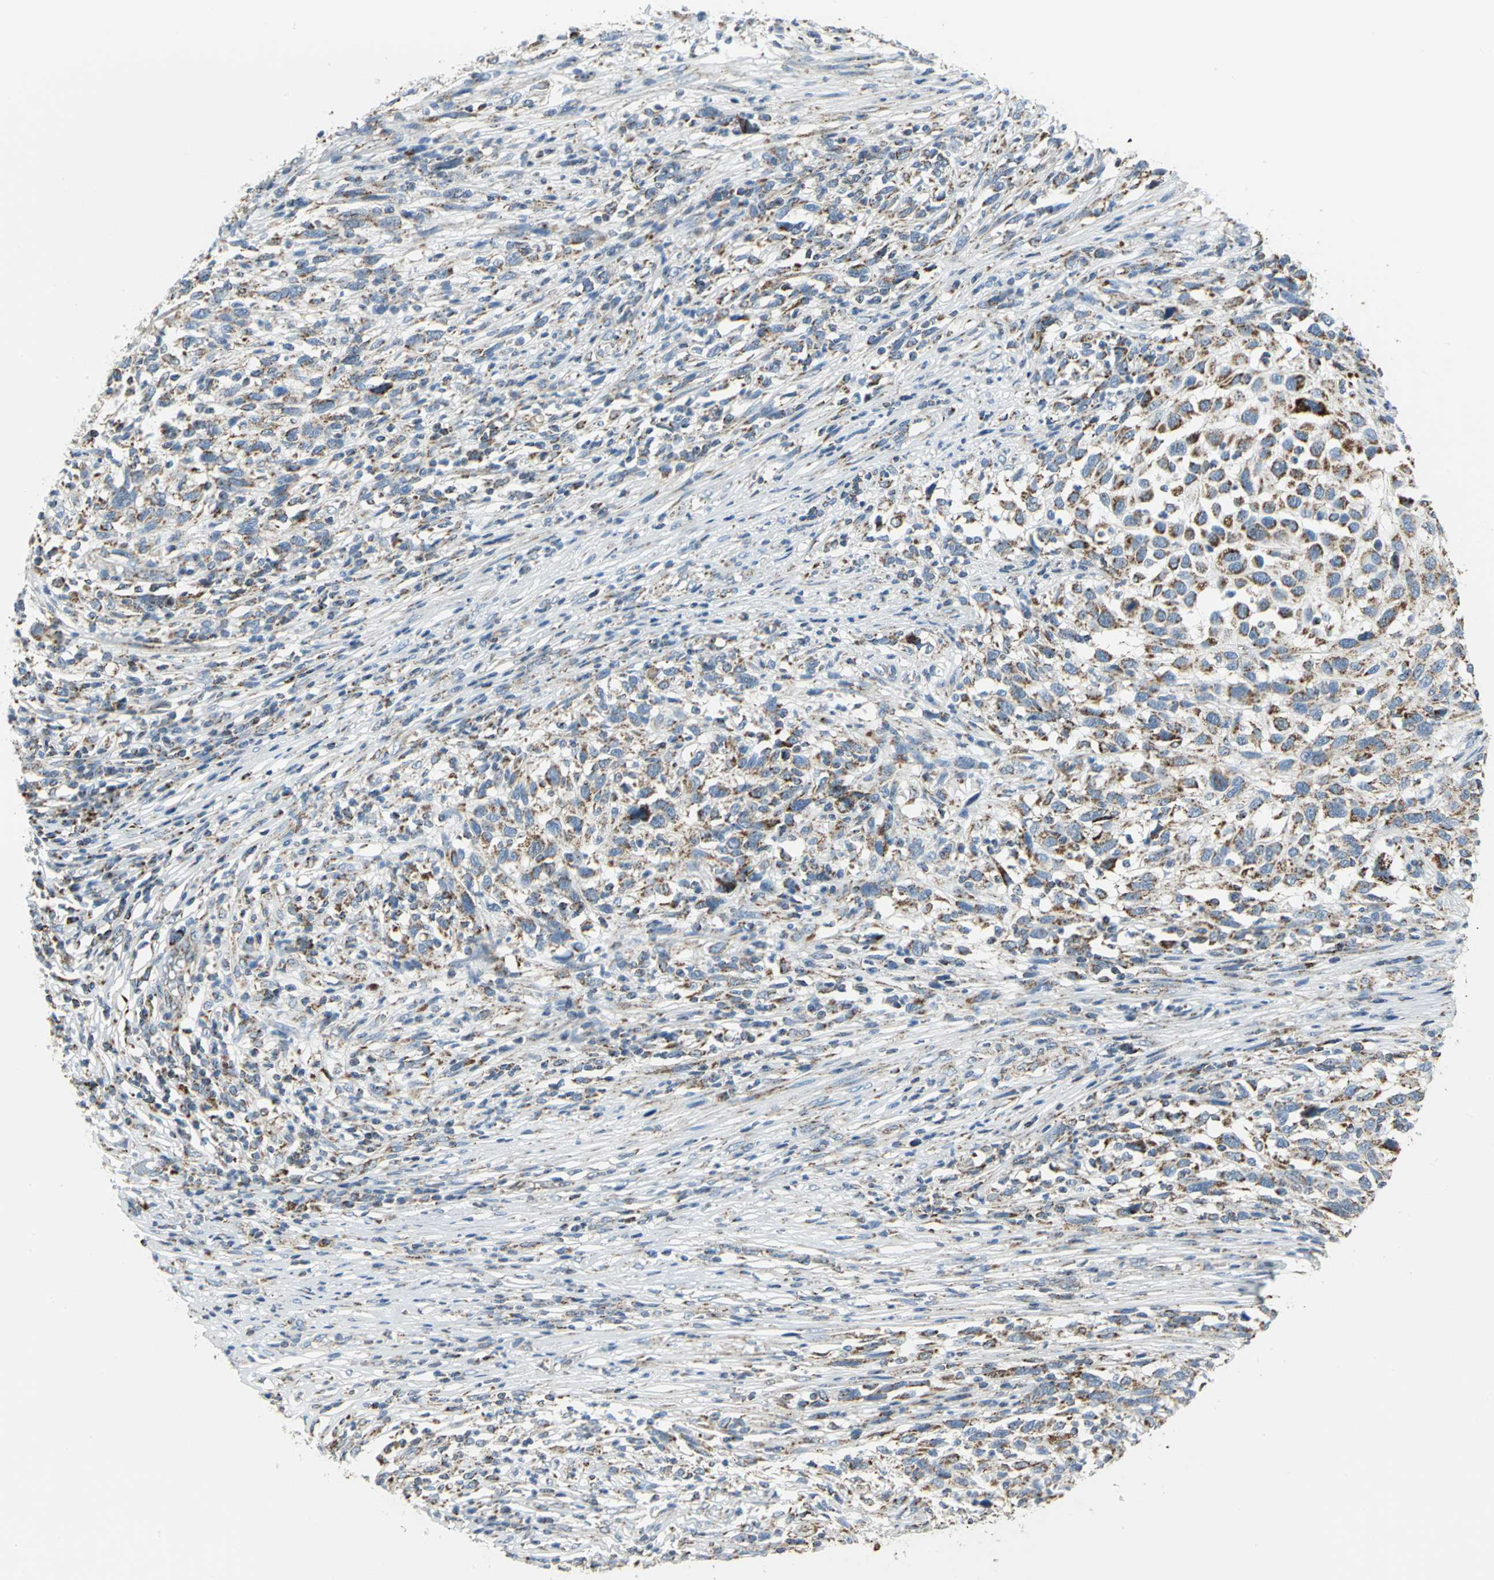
{"staining": {"intensity": "moderate", "quantity": "25%-75%", "location": "cytoplasmic/membranous"}, "tissue": "melanoma", "cell_type": "Tumor cells", "image_type": "cancer", "snomed": [{"axis": "morphology", "description": "Malignant melanoma, Metastatic site"}, {"axis": "topography", "description": "Lymph node"}], "caption": "Malignant melanoma (metastatic site) stained for a protein (brown) displays moderate cytoplasmic/membranous positive staining in about 25%-75% of tumor cells.", "gene": "NTRK1", "patient": {"sex": "male", "age": 61}}